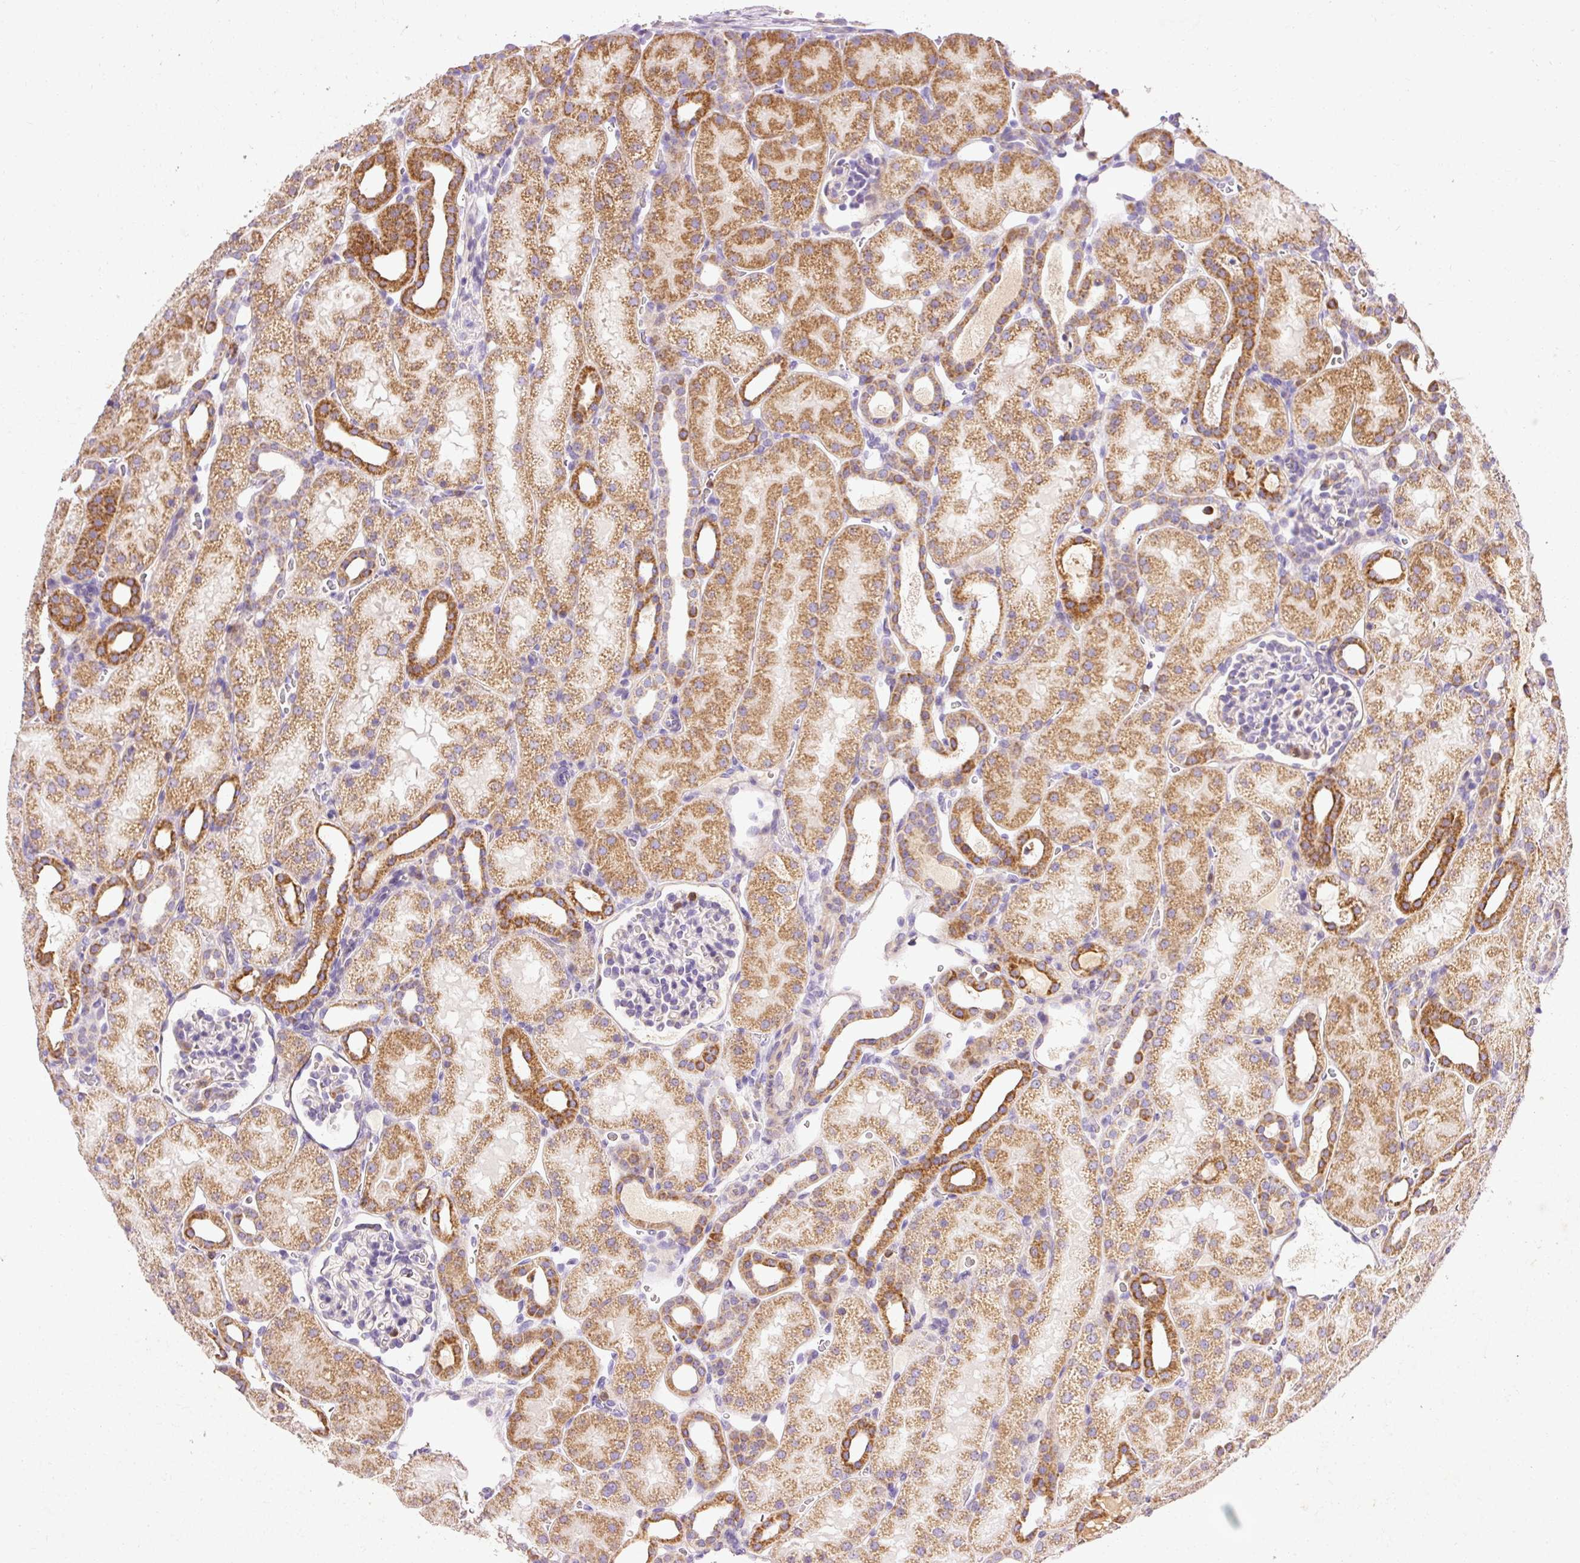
{"staining": {"intensity": "negative", "quantity": "none", "location": "none"}, "tissue": "kidney", "cell_type": "Cells in glomeruli", "image_type": "normal", "snomed": [{"axis": "morphology", "description": "Normal tissue, NOS"}, {"axis": "topography", "description": "Kidney"}], "caption": "Benign kidney was stained to show a protein in brown. There is no significant expression in cells in glomeruli. Brightfield microscopy of immunohistochemistry (IHC) stained with DAB (brown) and hematoxylin (blue), captured at high magnification.", "gene": "IMMT", "patient": {"sex": "male", "age": 2}}